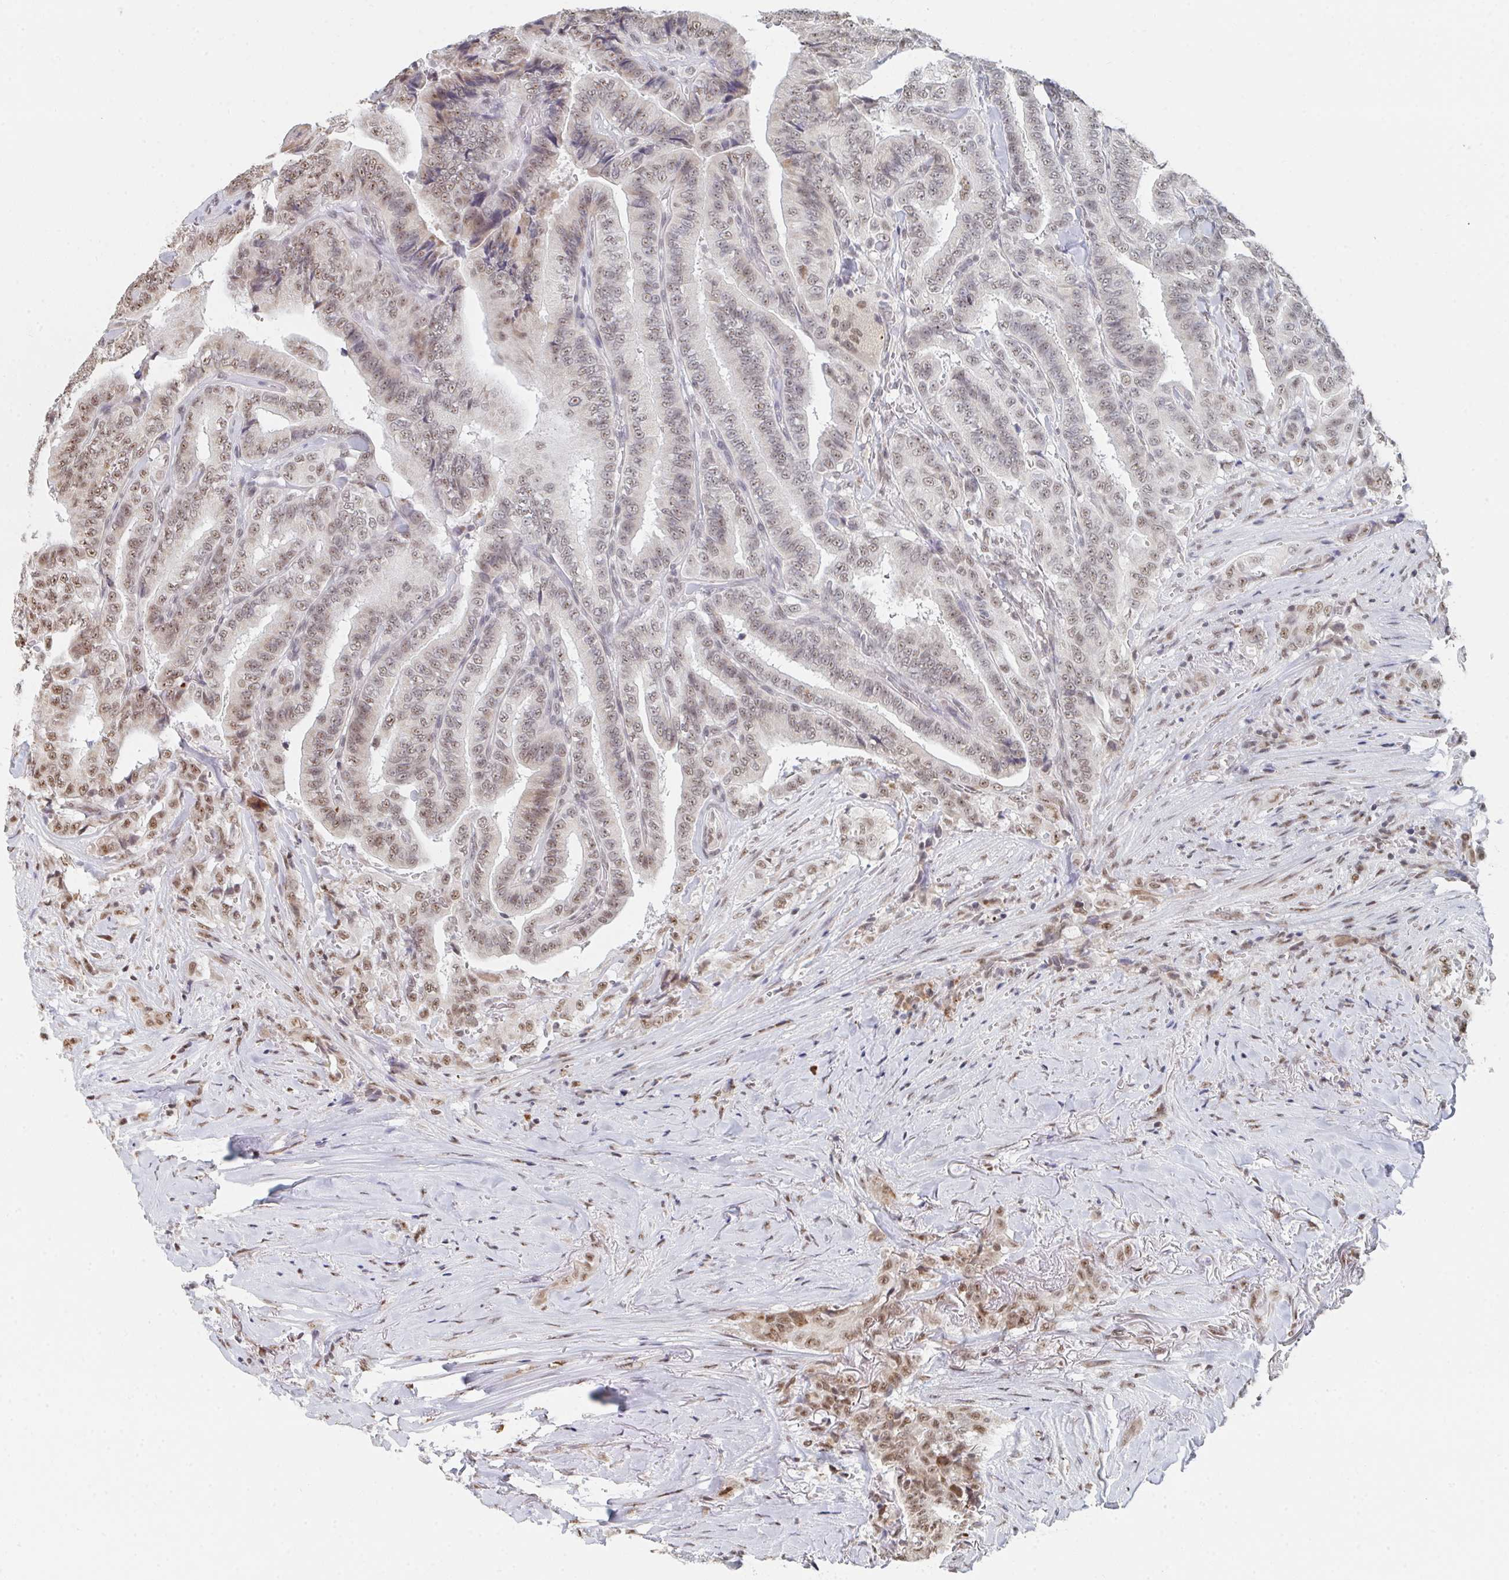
{"staining": {"intensity": "weak", "quantity": ">75%", "location": "nuclear"}, "tissue": "thyroid cancer", "cell_type": "Tumor cells", "image_type": "cancer", "snomed": [{"axis": "morphology", "description": "Papillary adenocarcinoma, NOS"}, {"axis": "topography", "description": "Thyroid gland"}], "caption": "This is an image of immunohistochemistry (IHC) staining of thyroid cancer (papillary adenocarcinoma), which shows weak staining in the nuclear of tumor cells.", "gene": "MBNL1", "patient": {"sex": "male", "age": 61}}